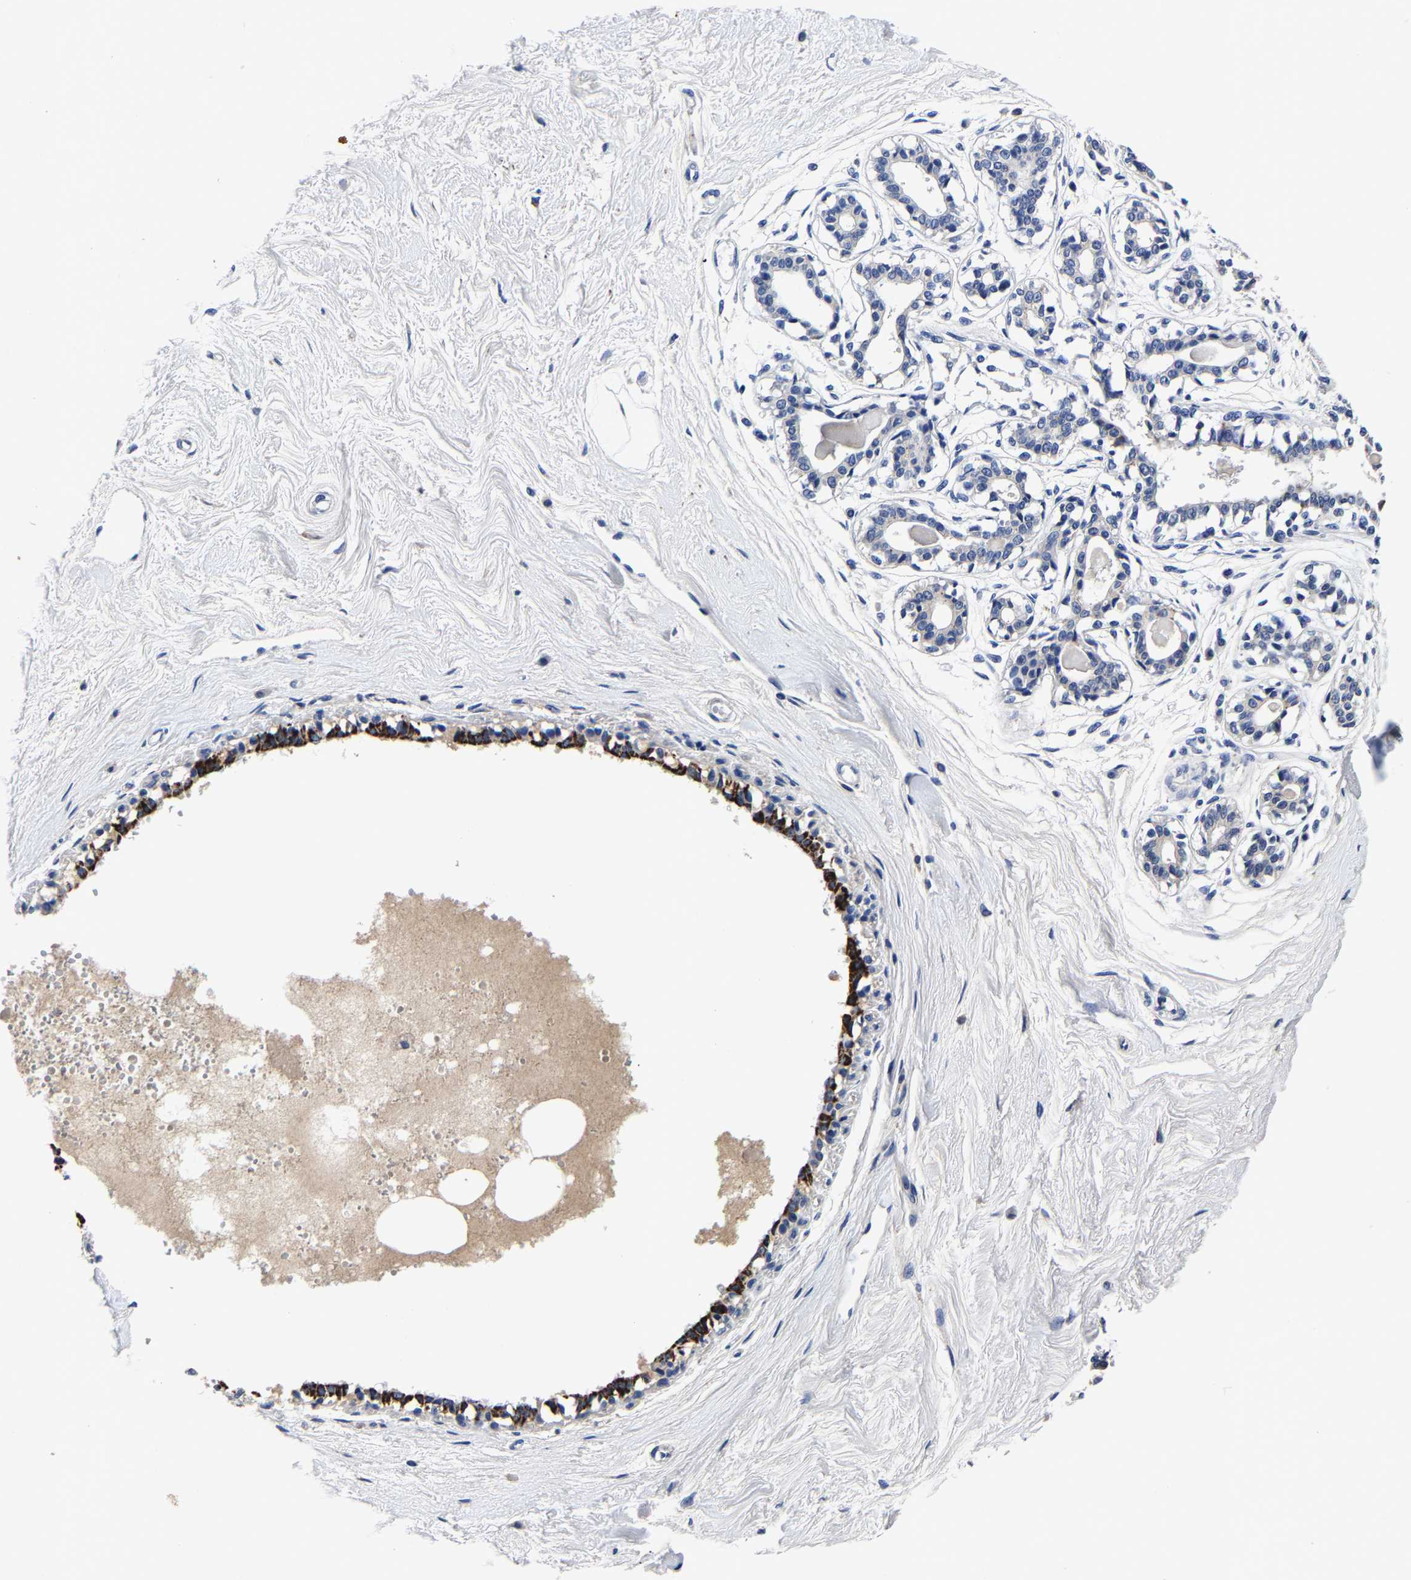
{"staining": {"intensity": "negative", "quantity": "none", "location": "none"}, "tissue": "breast", "cell_type": "Adipocytes", "image_type": "normal", "snomed": [{"axis": "morphology", "description": "Normal tissue, NOS"}, {"axis": "topography", "description": "Breast"}], "caption": "Immunohistochemical staining of unremarkable human breast demonstrates no significant positivity in adipocytes. Nuclei are stained in blue.", "gene": "PSPH", "patient": {"sex": "female", "age": 45}}